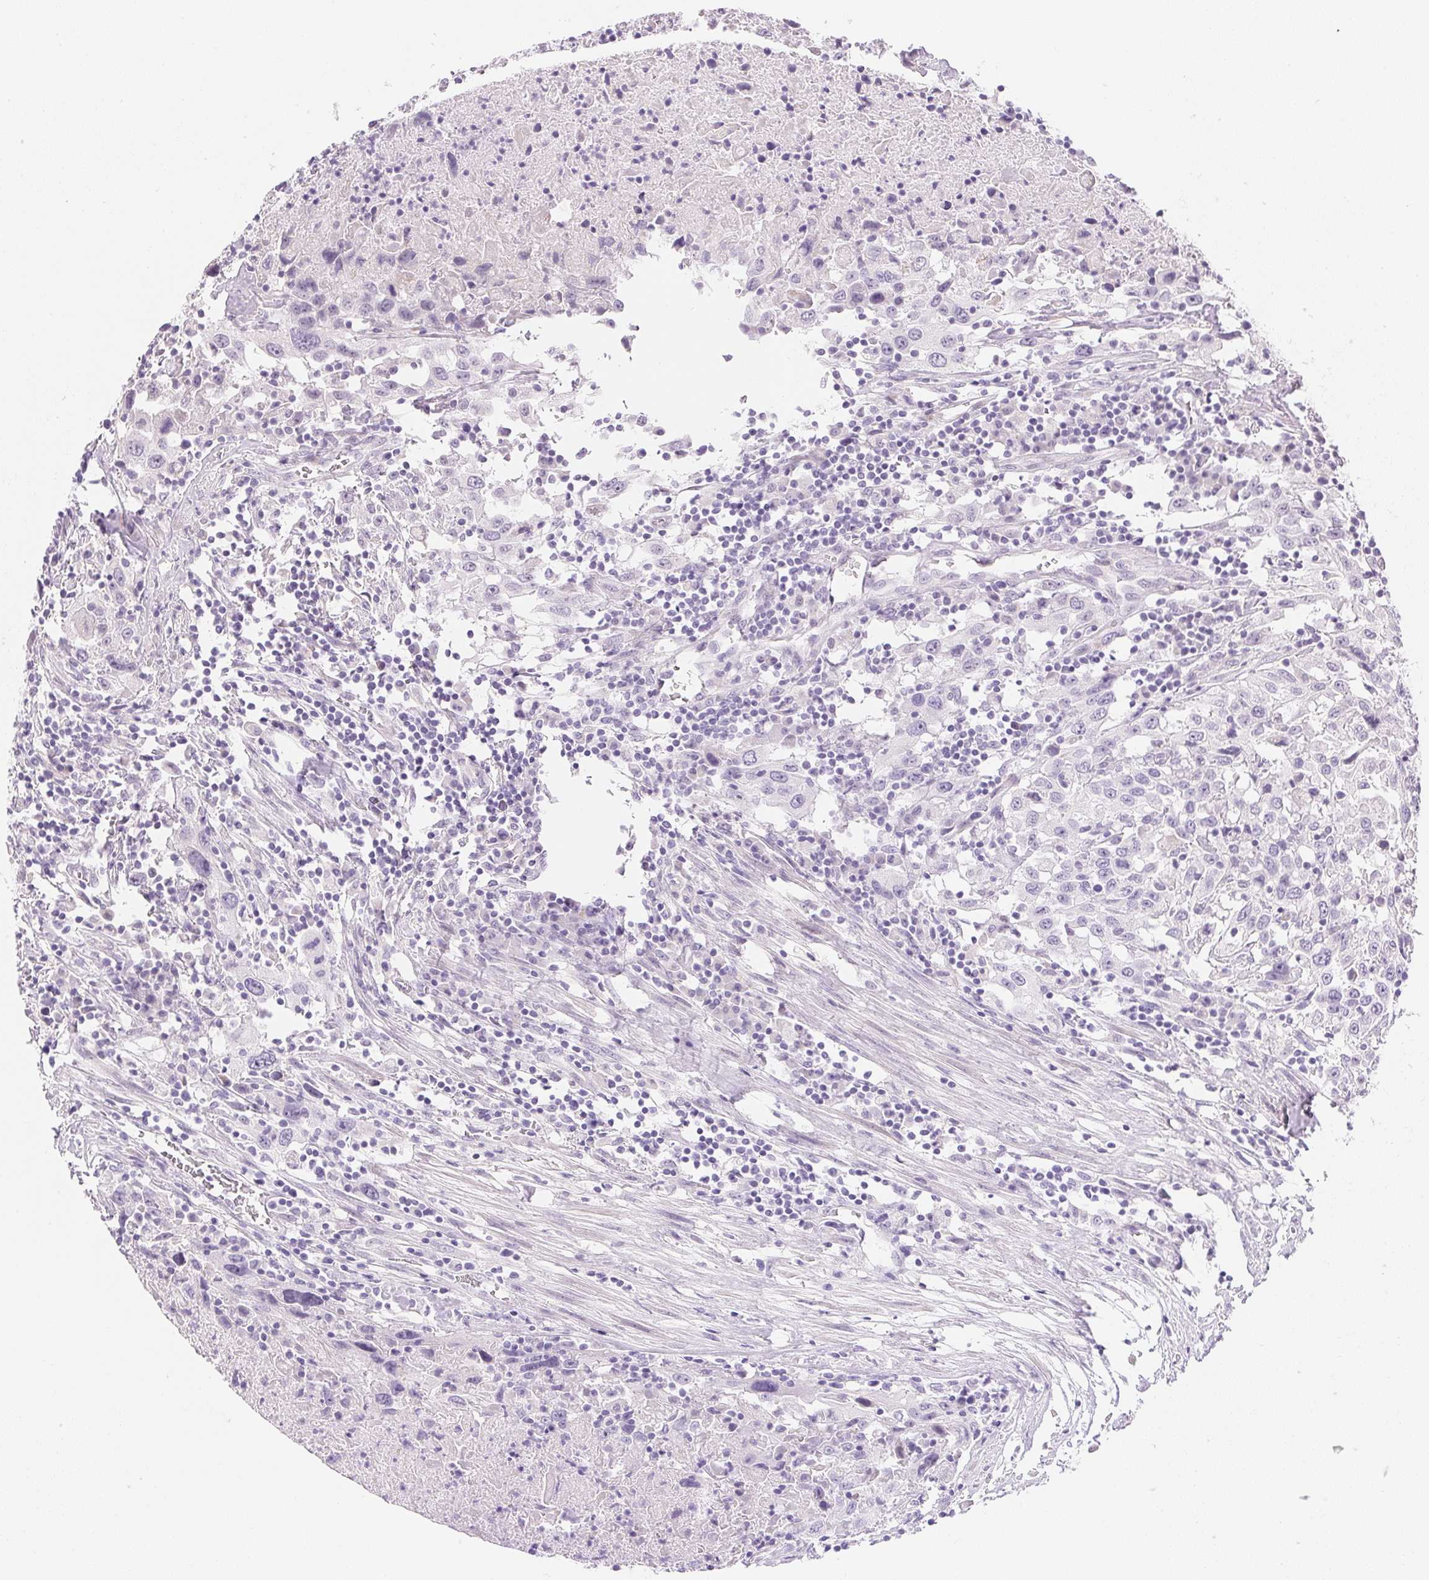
{"staining": {"intensity": "negative", "quantity": "none", "location": "none"}, "tissue": "urothelial cancer", "cell_type": "Tumor cells", "image_type": "cancer", "snomed": [{"axis": "morphology", "description": "Urothelial carcinoma, High grade"}, {"axis": "topography", "description": "Urinary bladder"}], "caption": "Urothelial carcinoma (high-grade) stained for a protein using immunohistochemistry shows no expression tumor cells.", "gene": "TEKT1", "patient": {"sex": "male", "age": 61}}